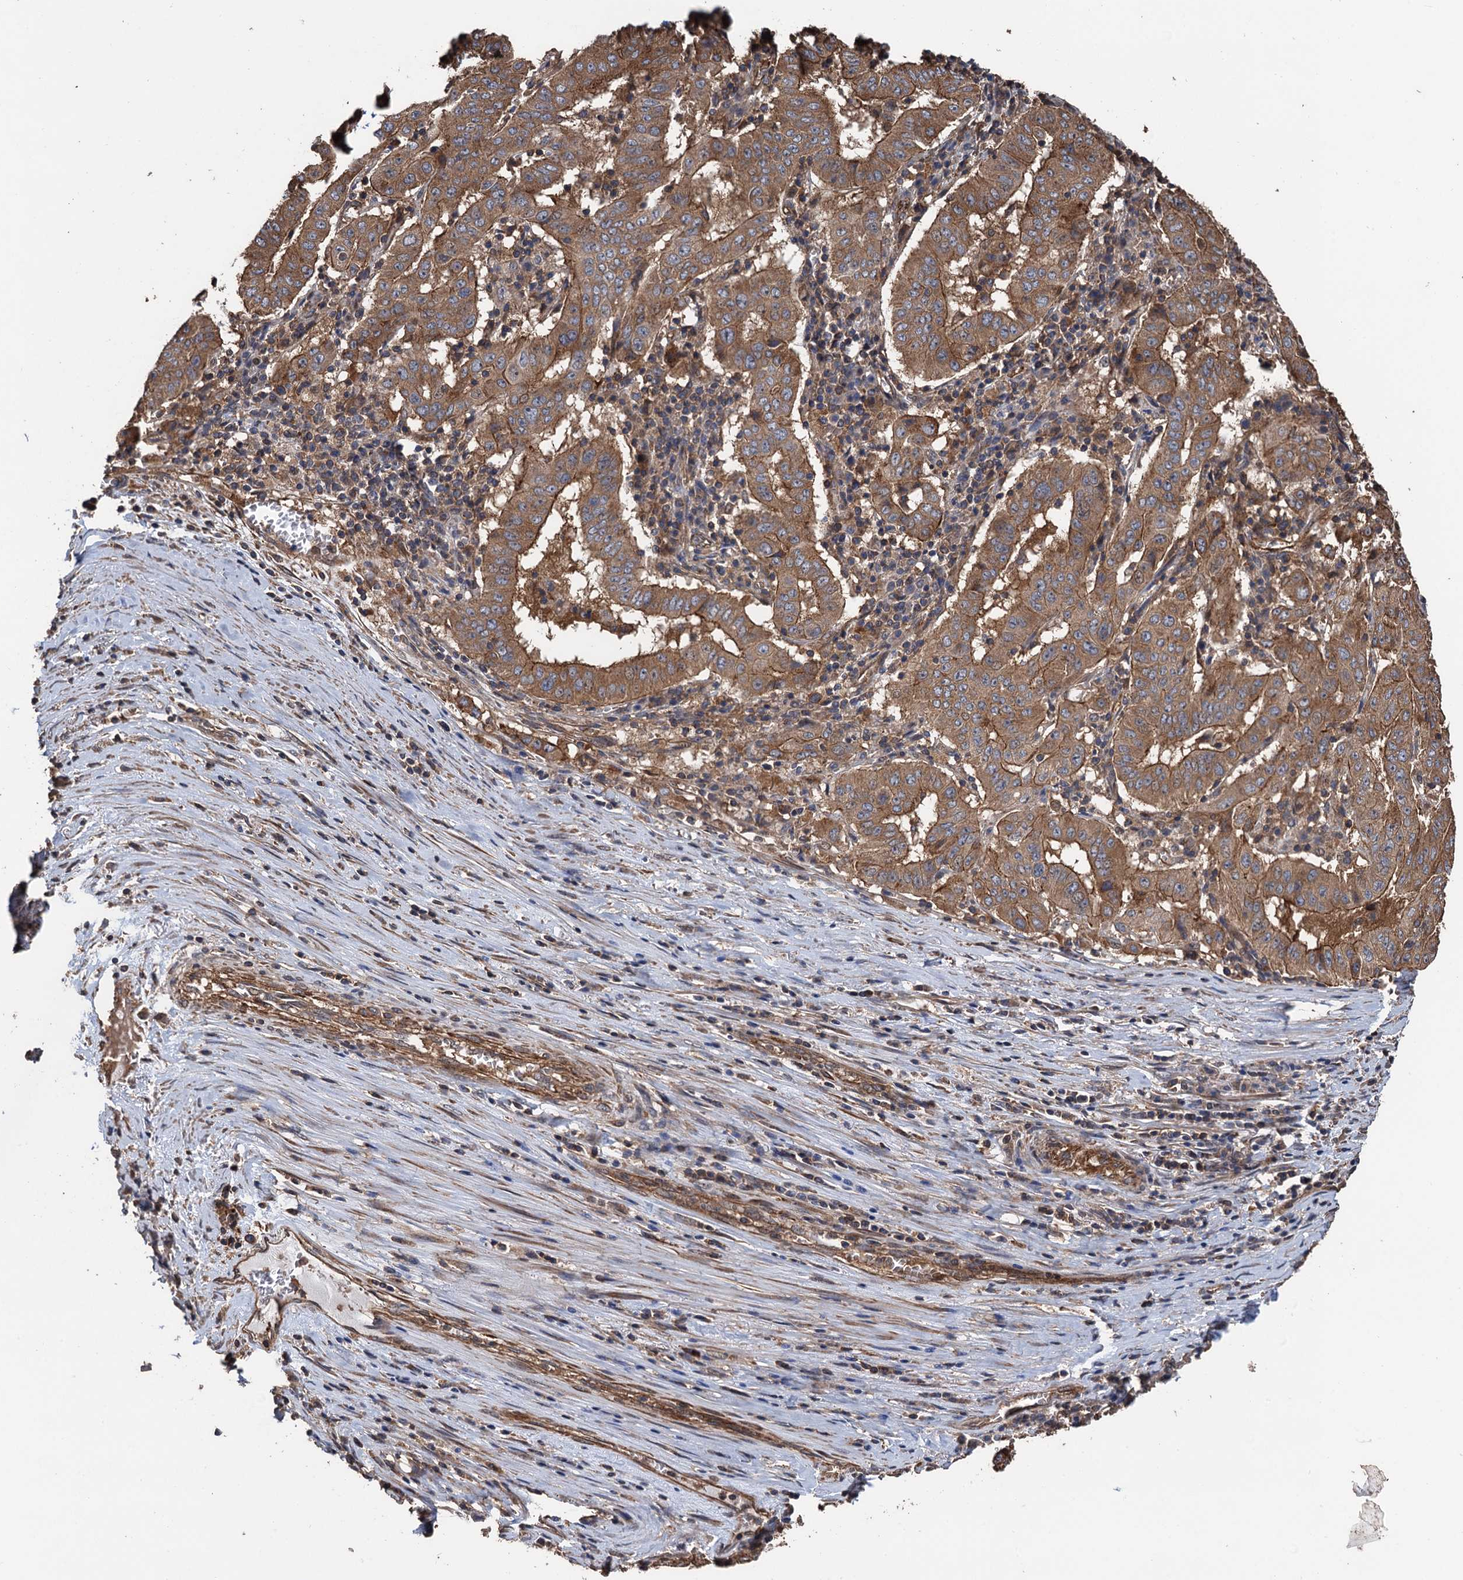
{"staining": {"intensity": "moderate", "quantity": ">75%", "location": "cytoplasmic/membranous"}, "tissue": "pancreatic cancer", "cell_type": "Tumor cells", "image_type": "cancer", "snomed": [{"axis": "morphology", "description": "Adenocarcinoma, NOS"}, {"axis": "topography", "description": "Pancreas"}], "caption": "Brown immunohistochemical staining in human pancreatic cancer (adenocarcinoma) reveals moderate cytoplasmic/membranous positivity in approximately >75% of tumor cells.", "gene": "PPP4R1", "patient": {"sex": "male", "age": 63}}